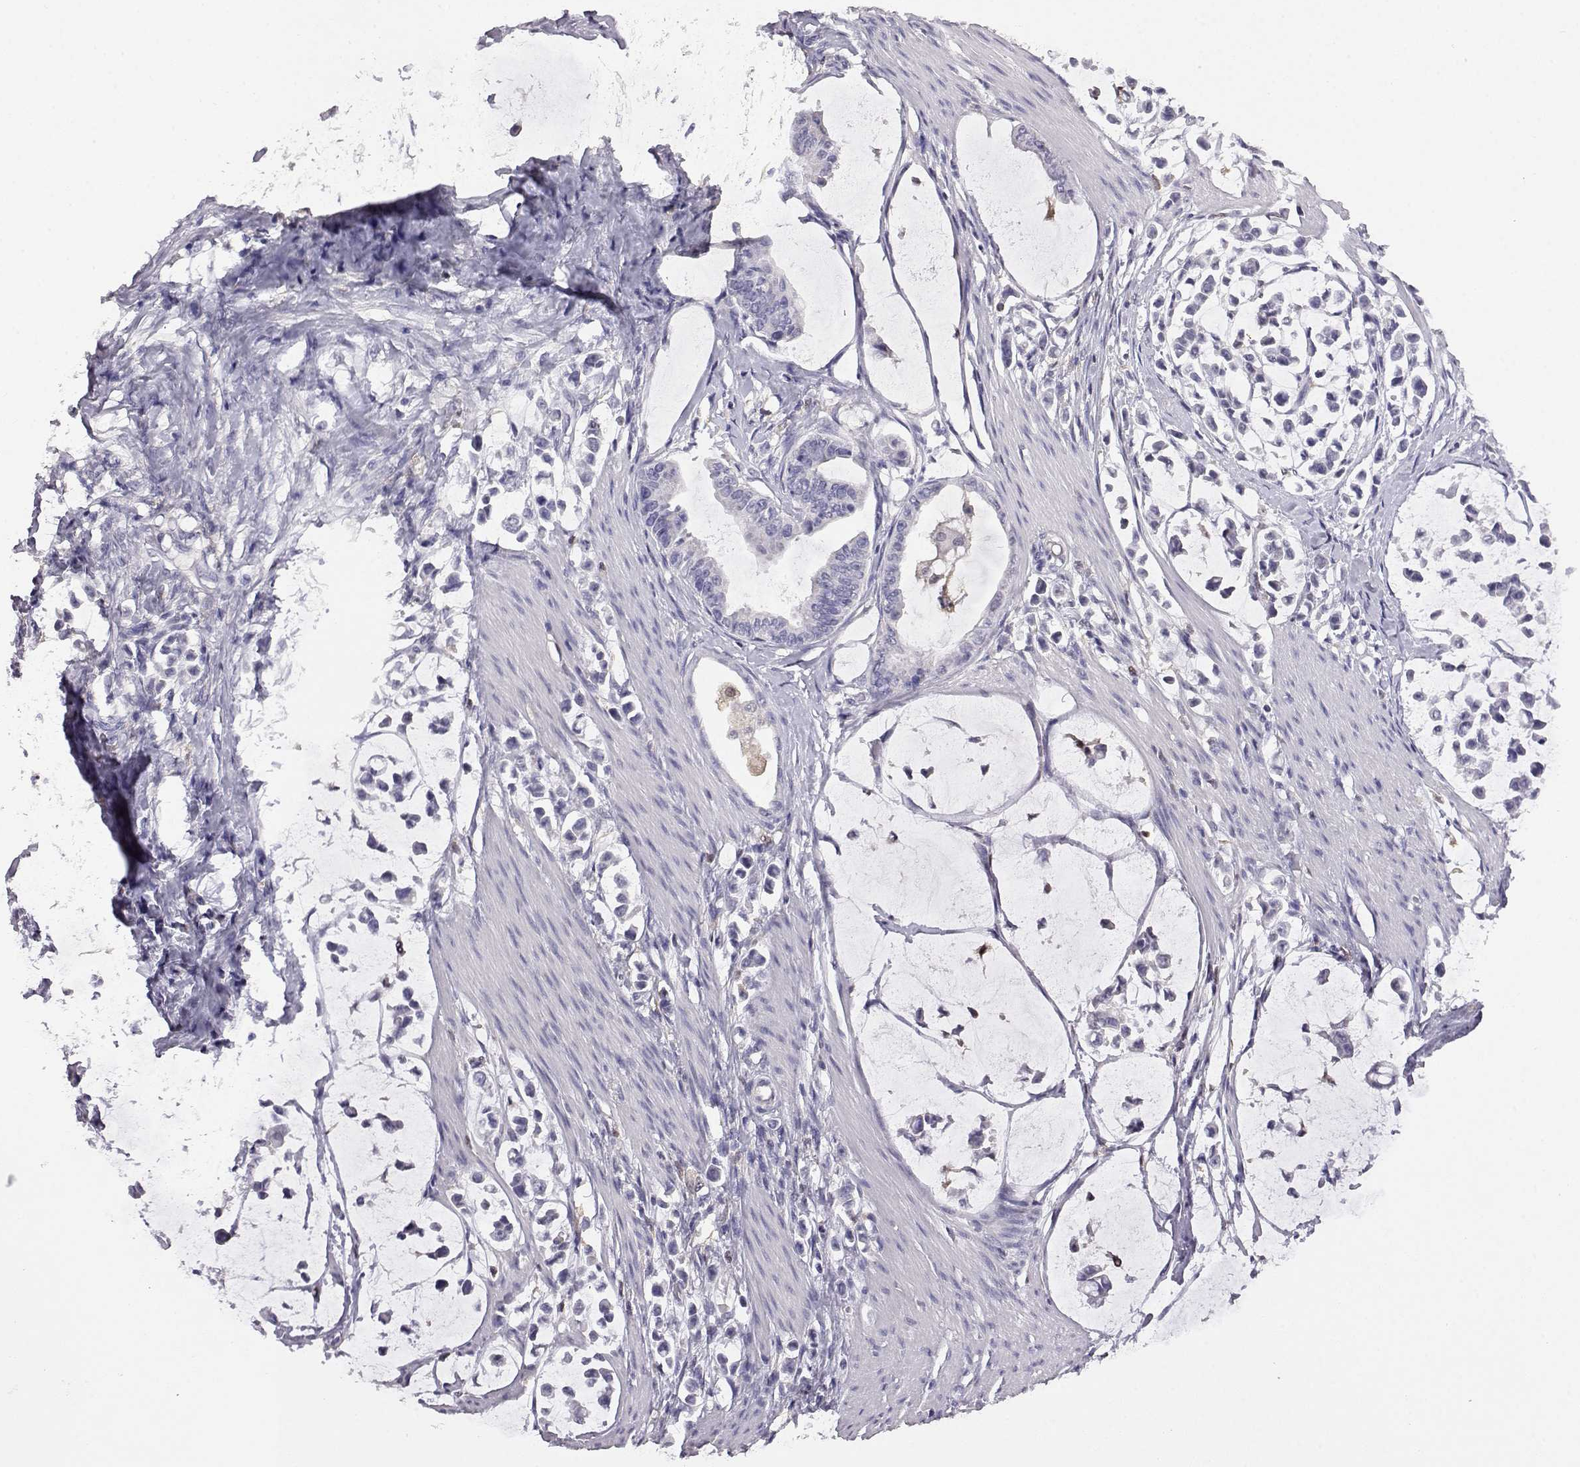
{"staining": {"intensity": "negative", "quantity": "none", "location": "none"}, "tissue": "stomach cancer", "cell_type": "Tumor cells", "image_type": "cancer", "snomed": [{"axis": "morphology", "description": "Adenocarcinoma, NOS"}, {"axis": "topography", "description": "Stomach"}], "caption": "Tumor cells show no significant positivity in adenocarcinoma (stomach). Brightfield microscopy of immunohistochemistry stained with DAB (brown) and hematoxylin (blue), captured at high magnification.", "gene": "AKR1B1", "patient": {"sex": "male", "age": 82}}